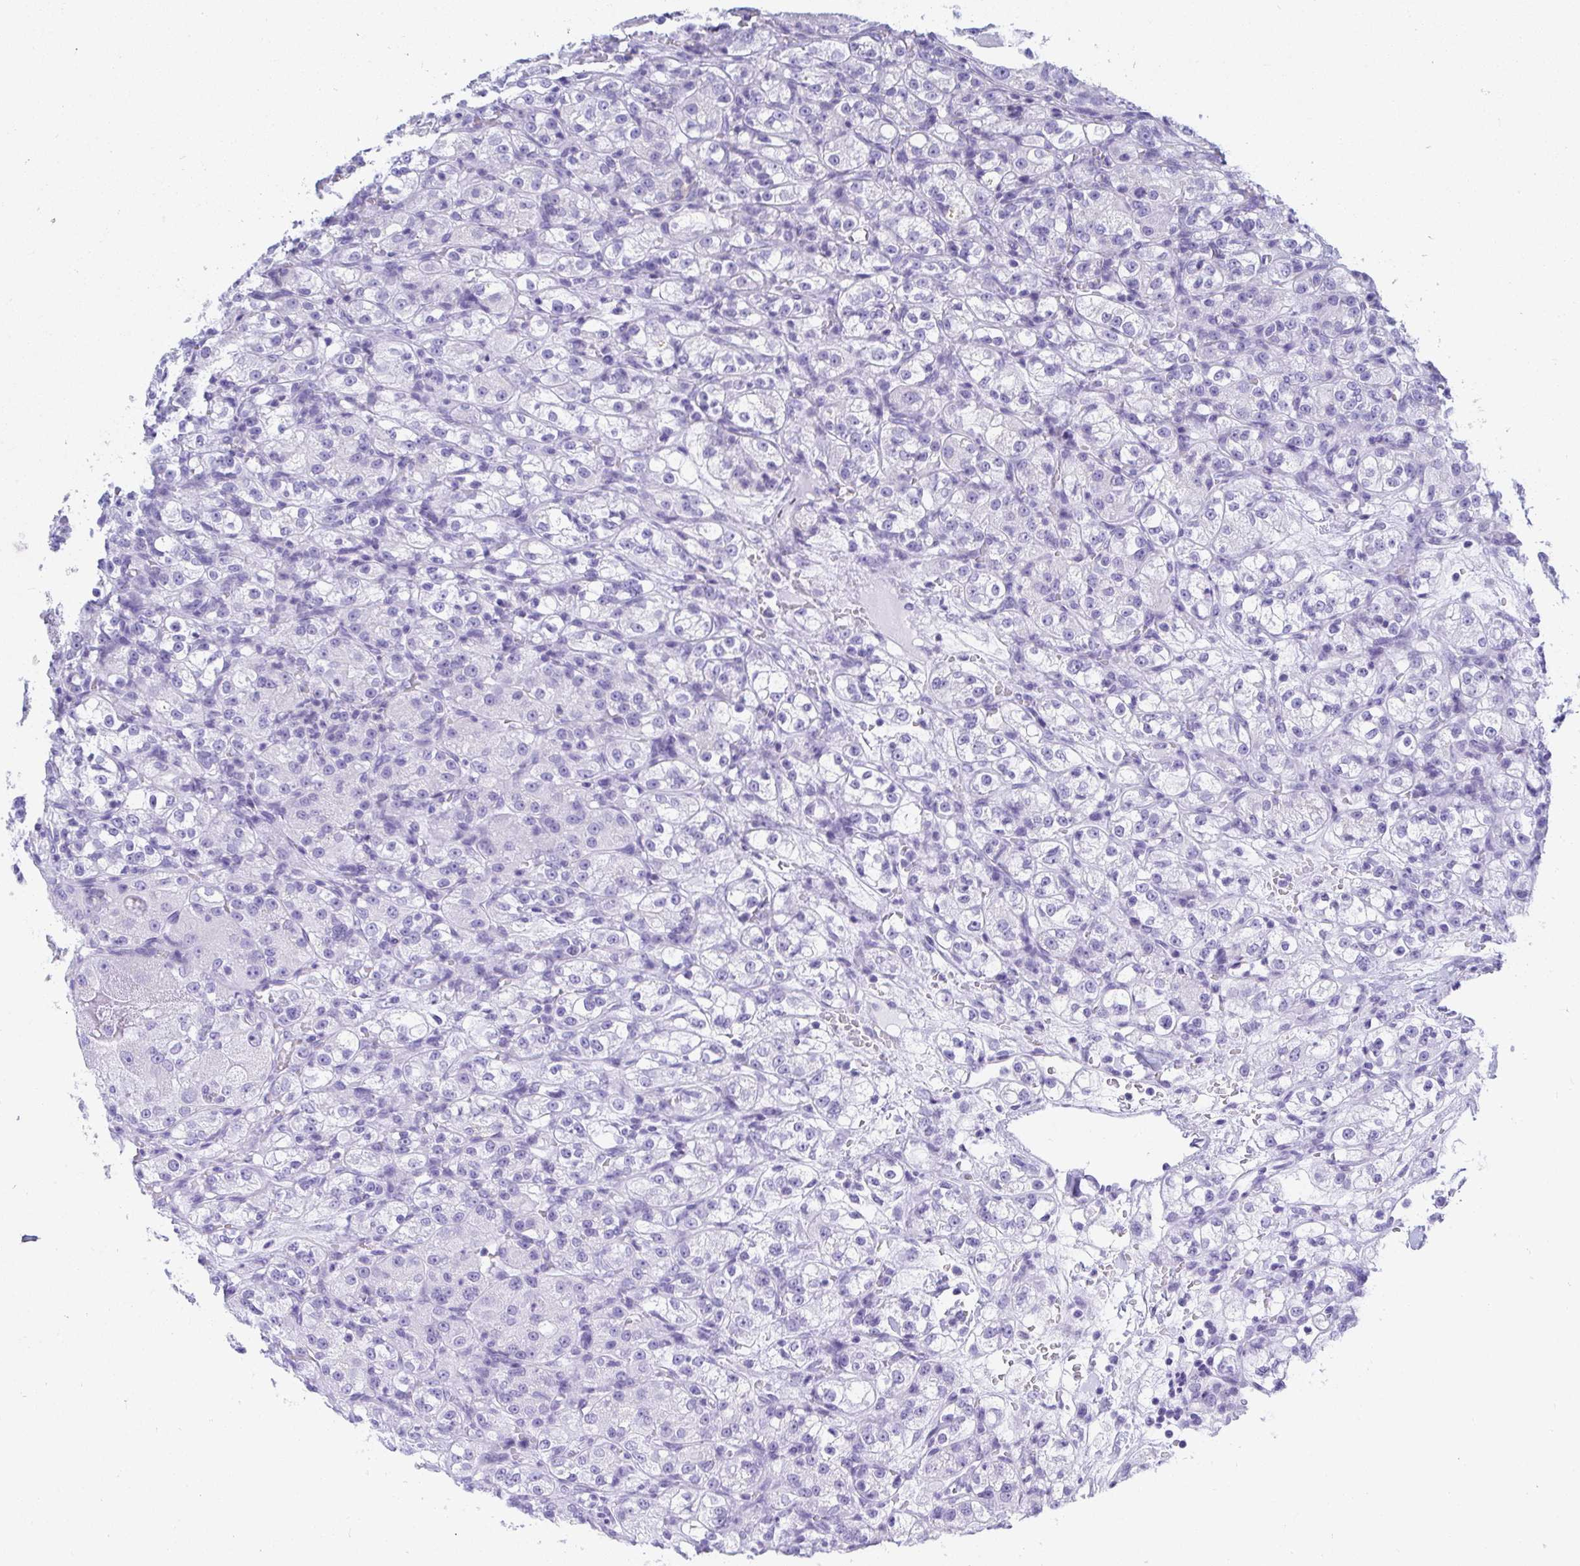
{"staining": {"intensity": "negative", "quantity": "none", "location": "none"}, "tissue": "renal cancer", "cell_type": "Tumor cells", "image_type": "cancer", "snomed": [{"axis": "morphology", "description": "Normal tissue, NOS"}, {"axis": "morphology", "description": "Adenocarcinoma, NOS"}, {"axis": "topography", "description": "Kidney"}], "caption": "Adenocarcinoma (renal) stained for a protein using IHC exhibits no expression tumor cells.", "gene": "FRMD3", "patient": {"sex": "male", "age": 61}}